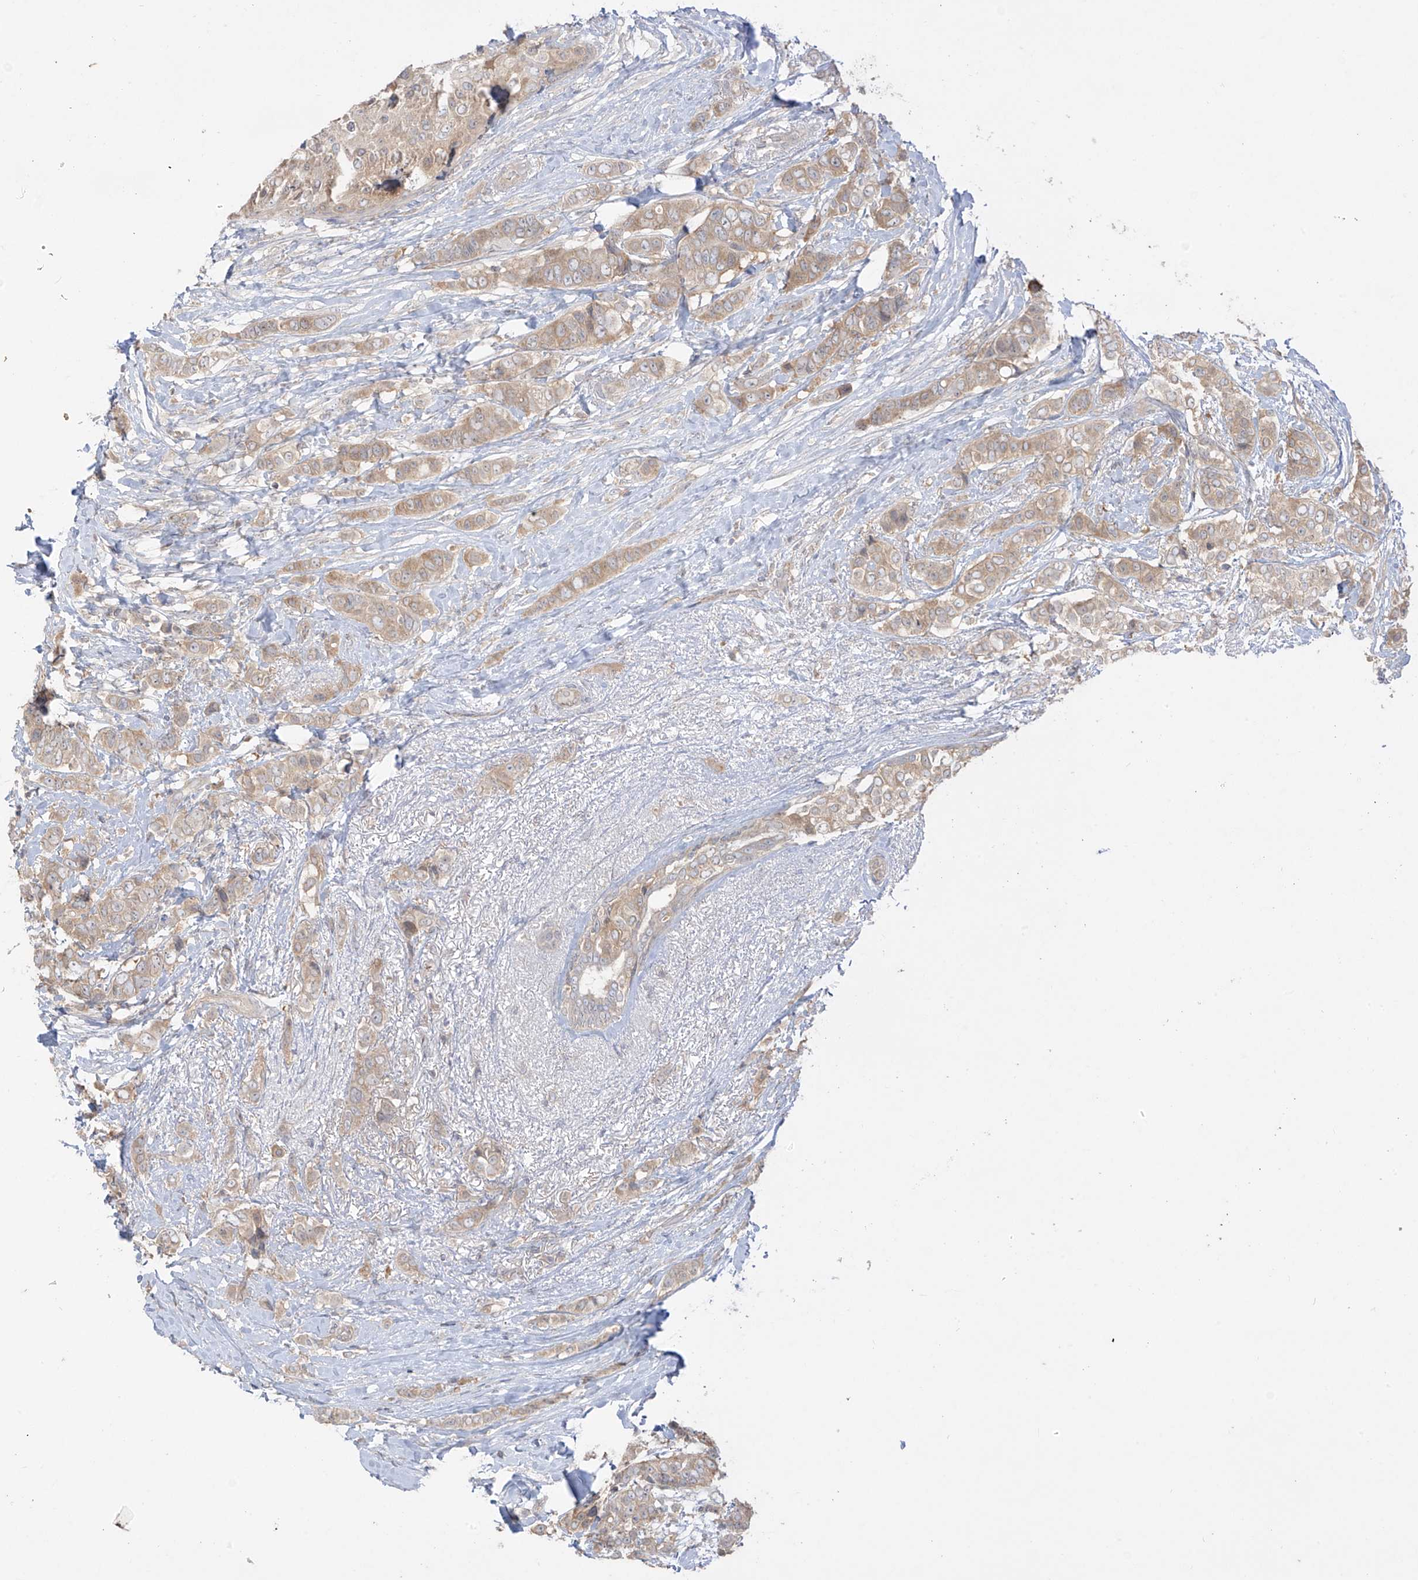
{"staining": {"intensity": "moderate", "quantity": "25%-75%", "location": "cytoplasmic/membranous"}, "tissue": "breast cancer", "cell_type": "Tumor cells", "image_type": "cancer", "snomed": [{"axis": "morphology", "description": "Lobular carcinoma"}, {"axis": "topography", "description": "Breast"}], "caption": "Lobular carcinoma (breast) stained with DAB immunohistochemistry (IHC) reveals medium levels of moderate cytoplasmic/membranous staining in about 25%-75% of tumor cells.", "gene": "ANGEL2", "patient": {"sex": "female", "age": 51}}